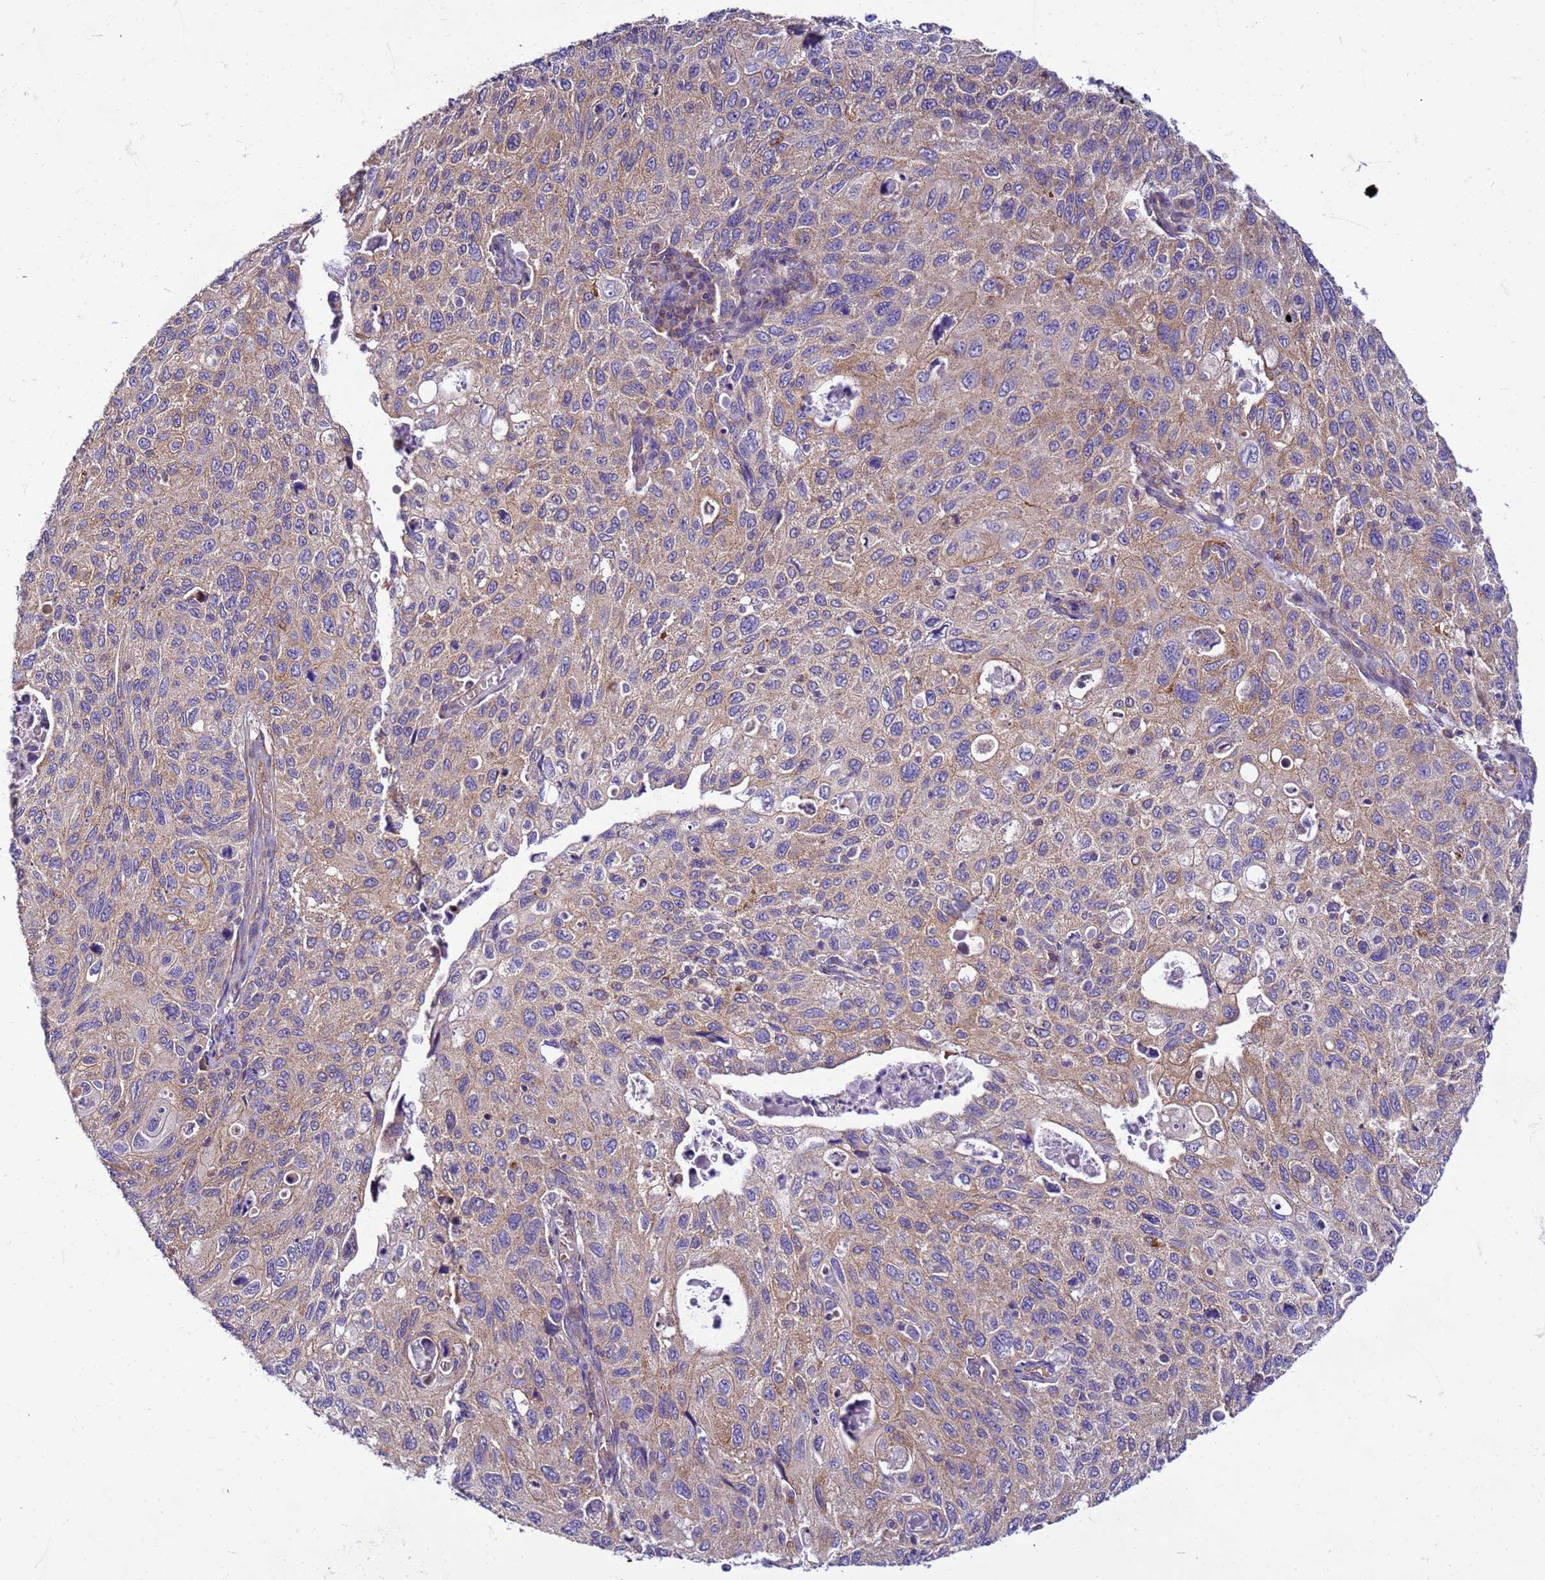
{"staining": {"intensity": "weak", "quantity": "25%-75%", "location": "cytoplasmic/membranous"}, "tissue": "cervical cancer", "cell_type": "Tumor cells", "image_type": "cancer", "snomed": [{"axis": "morphology", "description": "Squamous cell carcinoma, NOS"}, {"axis": "topography", "description": "Cervix"}], "caption": "An immunohistochemistry photomicrograph of tumor tissue is shown. Protein staining in brown shows weak cytoplasmic/membranous positivity in cervical cancer within tumor cells.", "gene": "PKD1", "patient": {"sex": "female", "age": 70}}